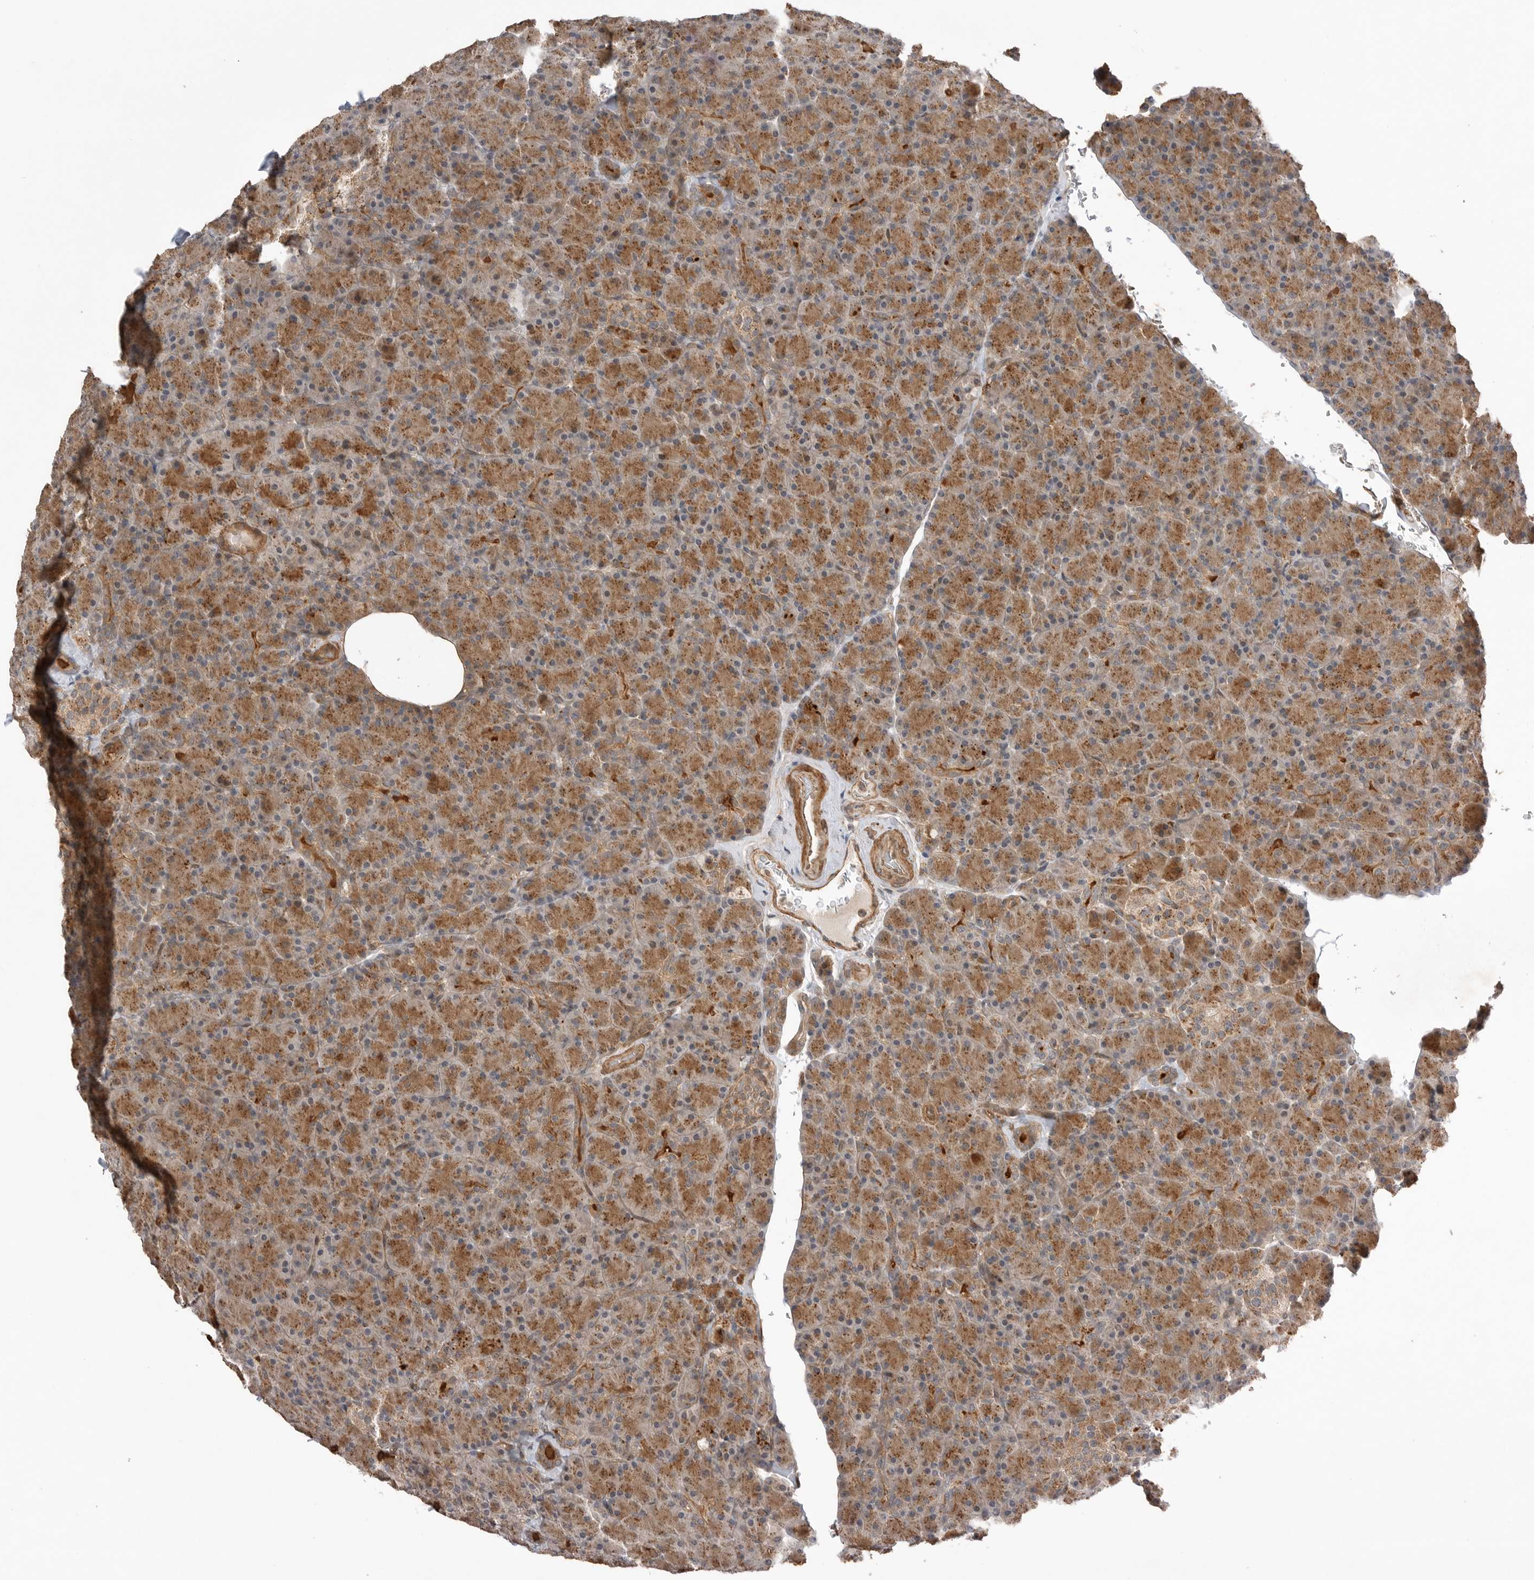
{"staining": {"intensity": "moderate", "quantity": ">75%", "location": "cytoplasmic/membranous"}, "tissue": "pancreas", "cell_type": "Exocrine glandular cells", "image_type": "normal", "snomed": [{"axis": "morphology", "description": "Normal tissue, NOS"}, {"axis": "topography", "description": "Pancreas"}], "caption": "Pancreas was stained to show a protein in brown. There is medium levels of moderate cytoplasmic/membranous staining in about >75% of exocrine glandular cells. The protein is stained brown, and the nuclei are stained in blue (DAB IHC with brightfield microscopy, high magnification).", "gene": "PEAK1", "patient": {"sex": "female", "age": 43}}